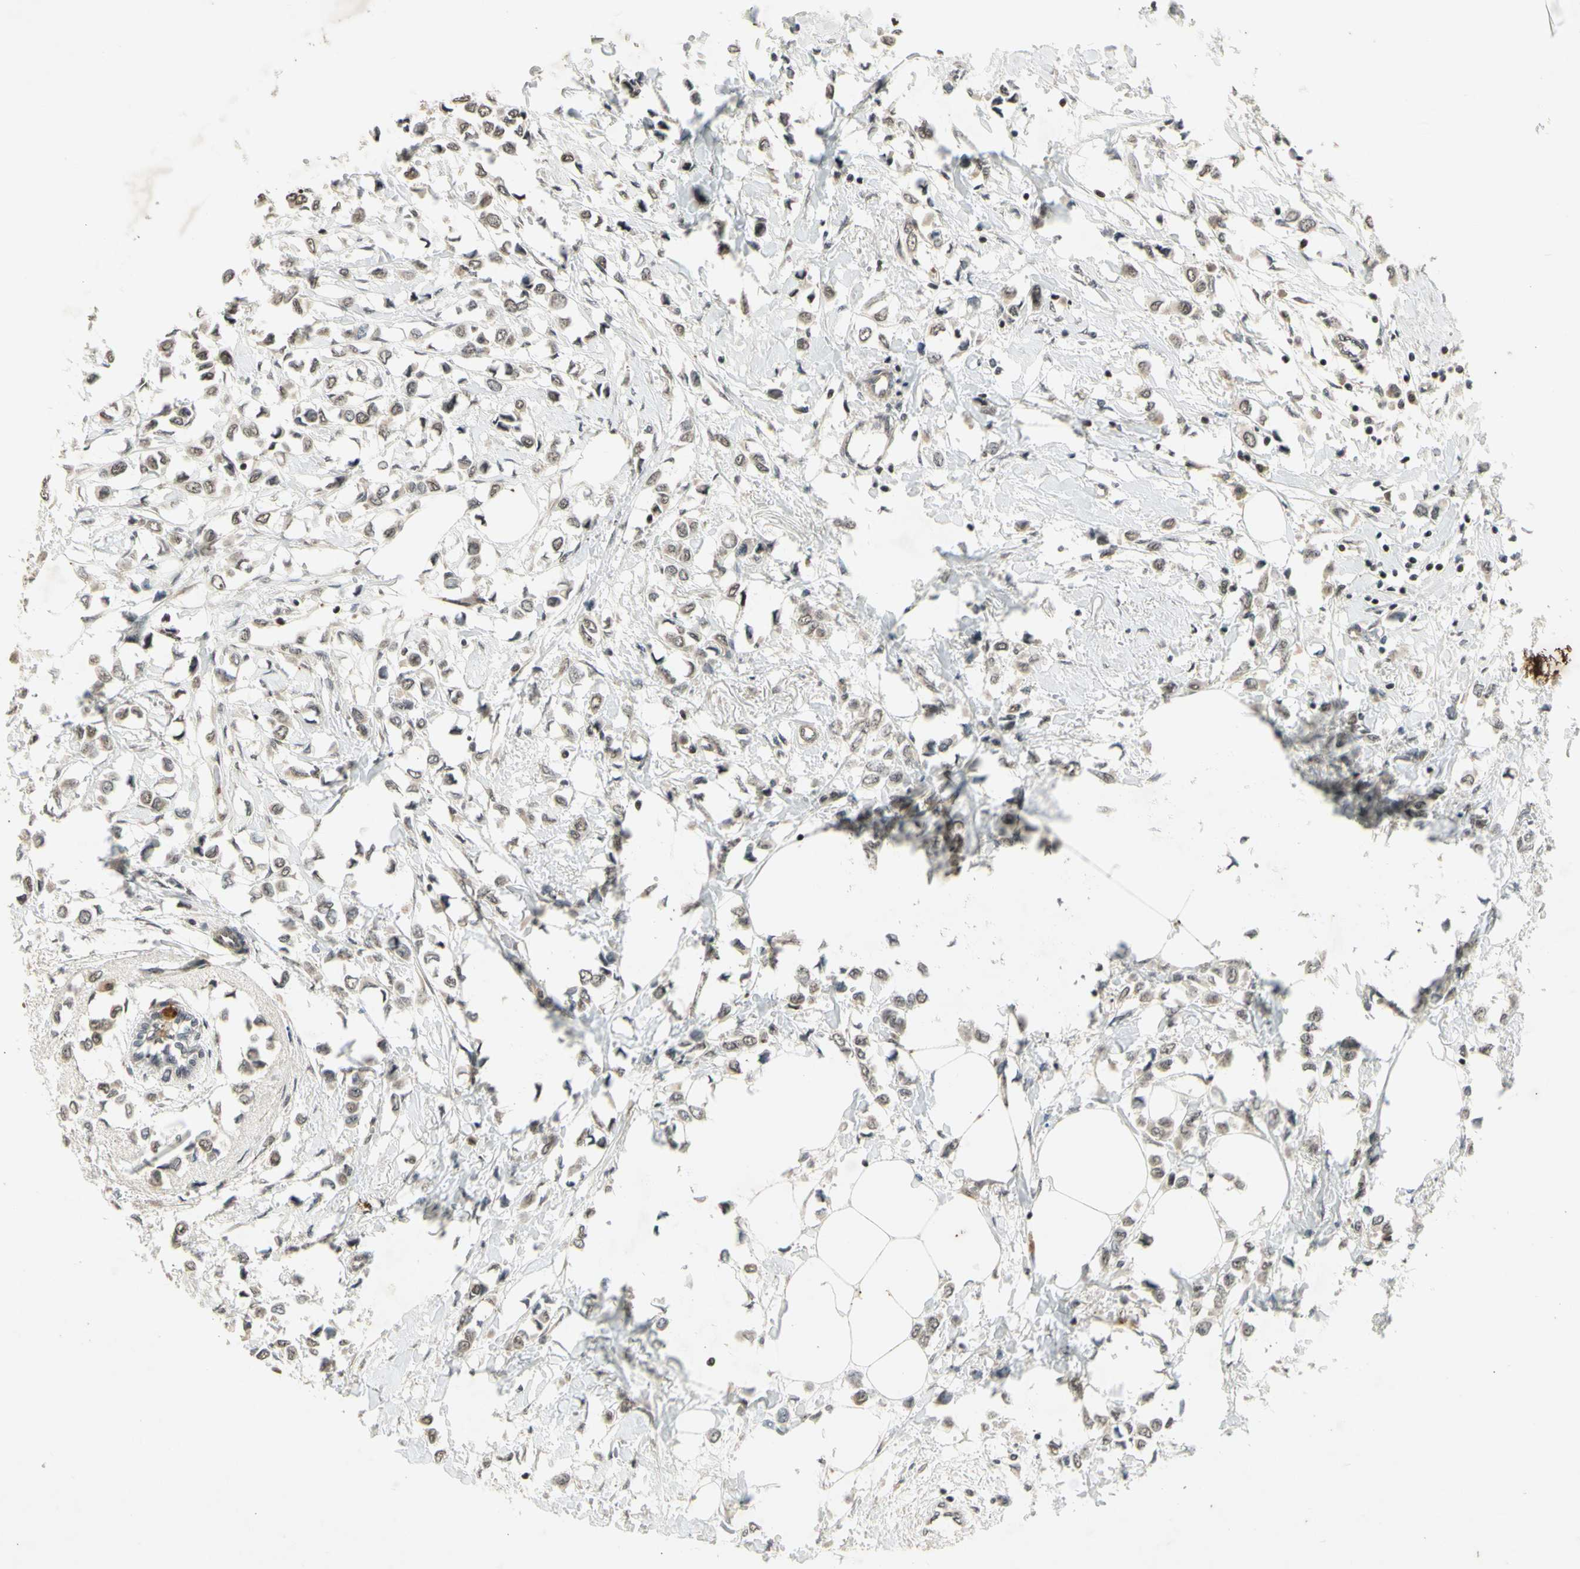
{"staining": {"intensity": "weak", "quantity": ">75%", "location": "cytoplasmic/membranous,nuclear"}, "tissue": "breast cancer", "cell_type": "Tumor cells", "image_type": "cancer", "snomed": [{"axis": "morphology", "description": "Lobular carcinoma"}, {"axis": "topography", "description": "Breast"}], "caption": "Immunohistochemistry (IHC) image of lobular carcinoma (breast) stained for a protein (brown), which demonstrates low levels of weak cytoplasmic/membranous and nuclear positivity in about >75% of tumor cells.", "gene": "EFNB2", "patient": {"sex": "female", "age": 51}}